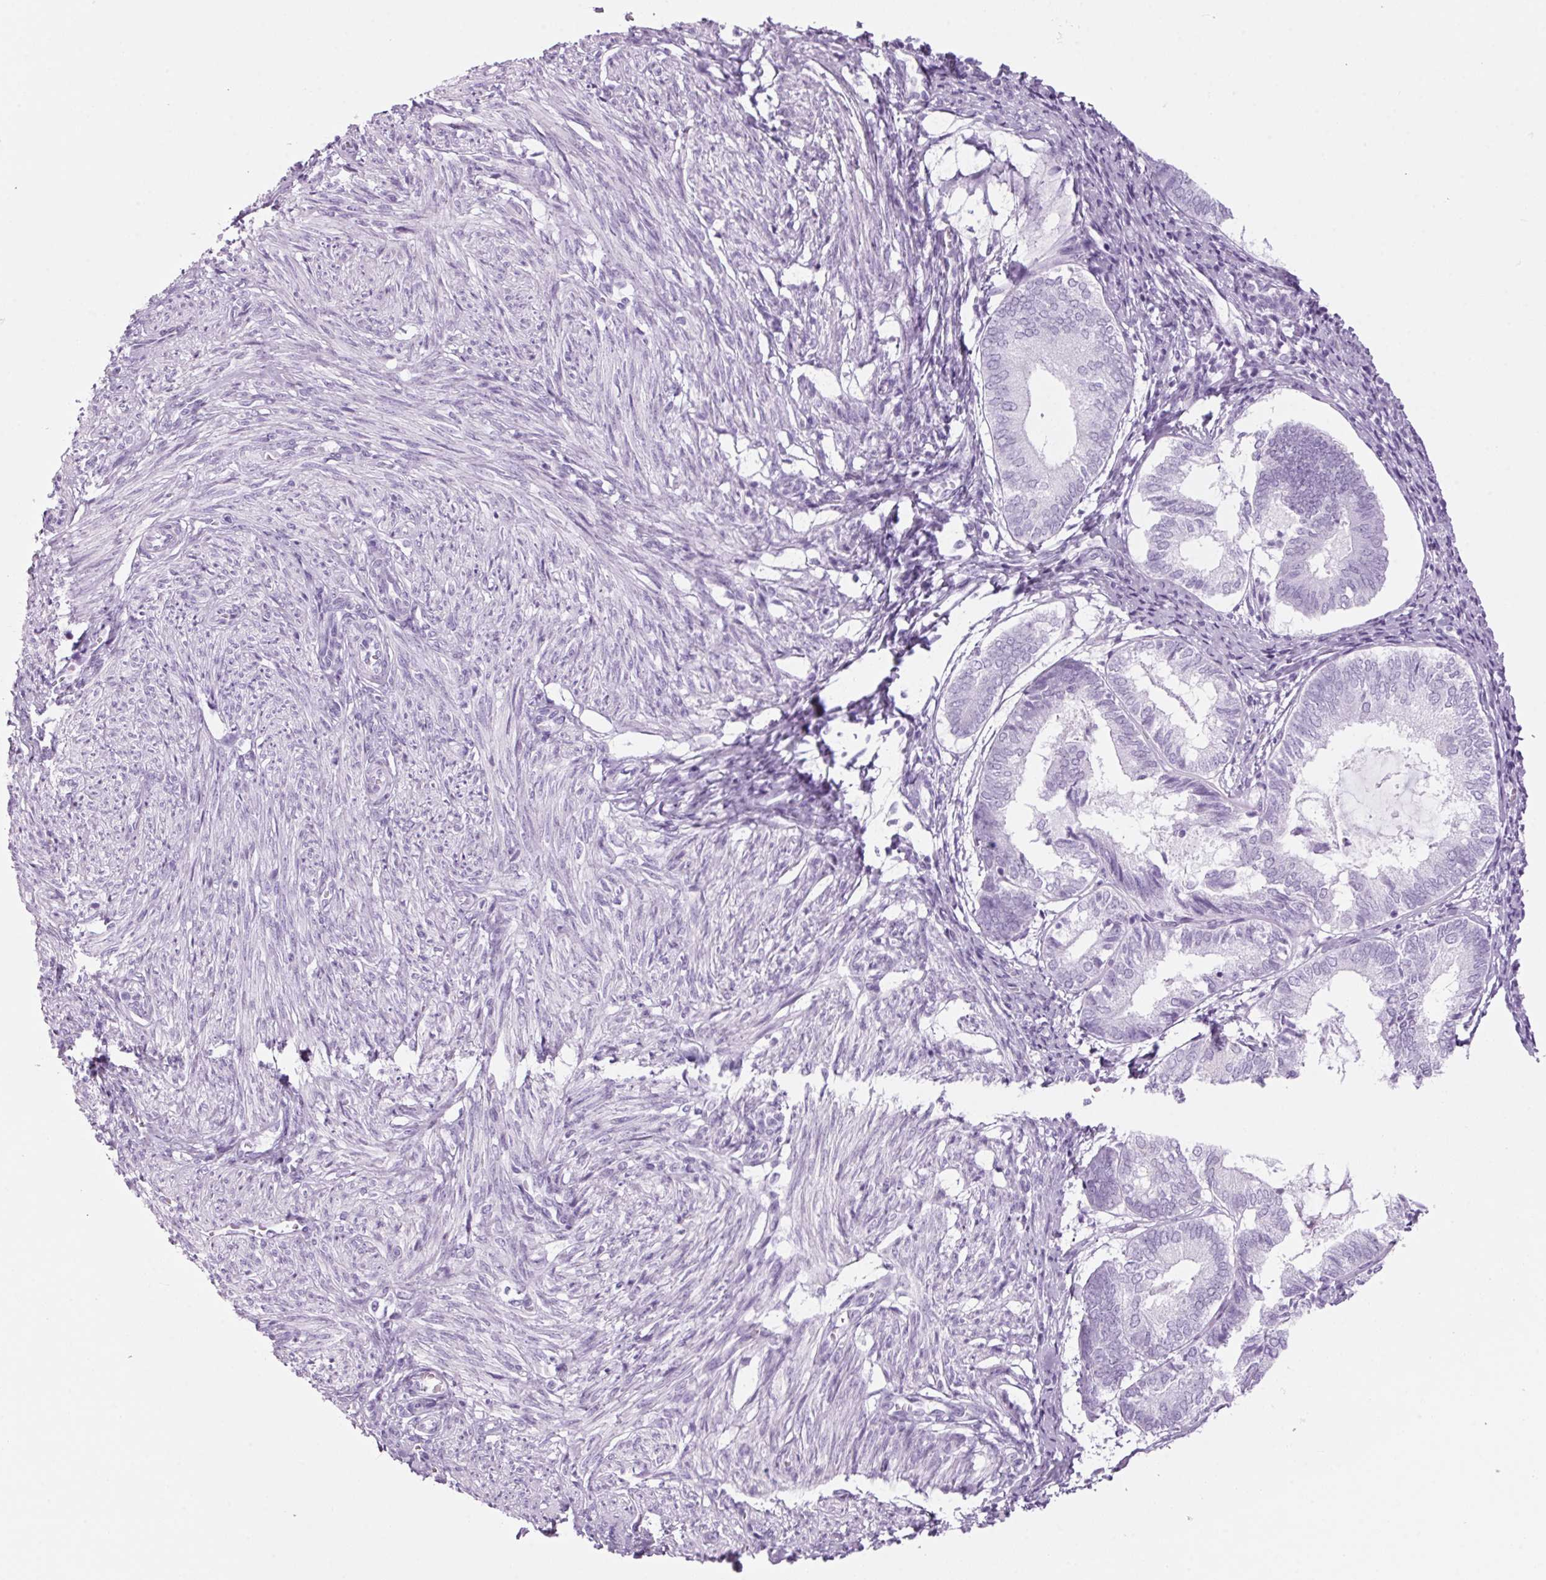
{"staining": {"intensity": "negative", "quantity": "none", "location": "none"}, "tissue": "endometrium", "cell_type": "Cells in endometrial stroma", "image_type": "normal", "snomed": [{"axis": "morphology", "description": "Normal tissue, NOS"}, {"axis": "topography", "description": "Endometrium"}], "caption": "IHC photomicrograph of normal endometrium: human endometrium stained with DAB (3,3'-diaminobenzidine) shows no significant protein expression in cells in endometrial stroma.", "gene": "PPP1R1A", "patient": {"sex": "female", "age": 50}}